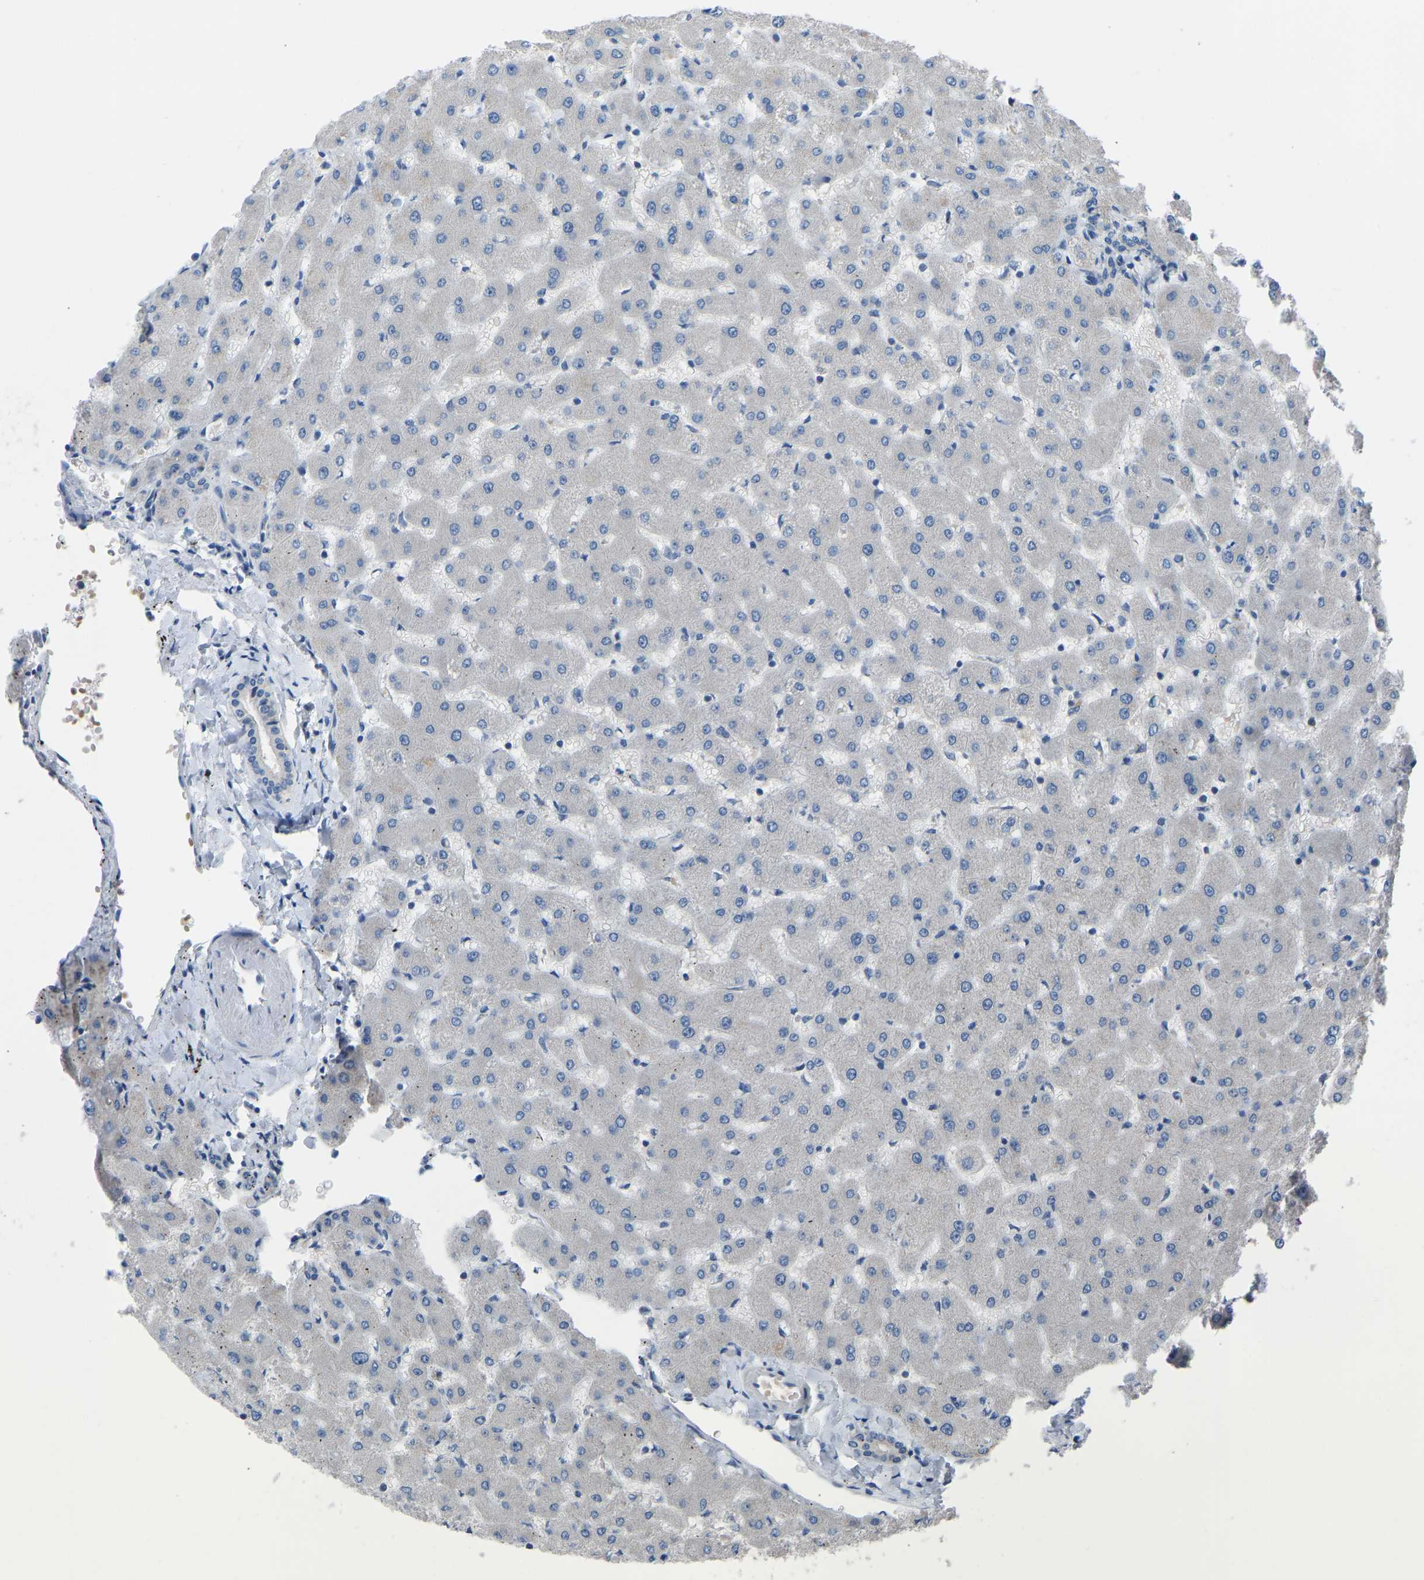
{"staining": {"intensity": "negative", "quantity": "none", "location": "none"}, "tissue": "liver", "cell_type": "Cholangiocytes", "image_type": "normal", "snomed": [{"axis": "morphology", "description": "Normal tissue, NOS"}, {"axis": "topography", "description": "Liver"}], "caption": "Immunohistochemistry (IHC) histopathology image of unremarkable human liver stained for a protein (brown), which shows no positivity in cholangiocytes. (Brightfield microscopy of DAB immunohistochemistry (IHC) at high magnification).", "gene": "CDK2AP1", "patient": {"sex": "female", "age": 63}}